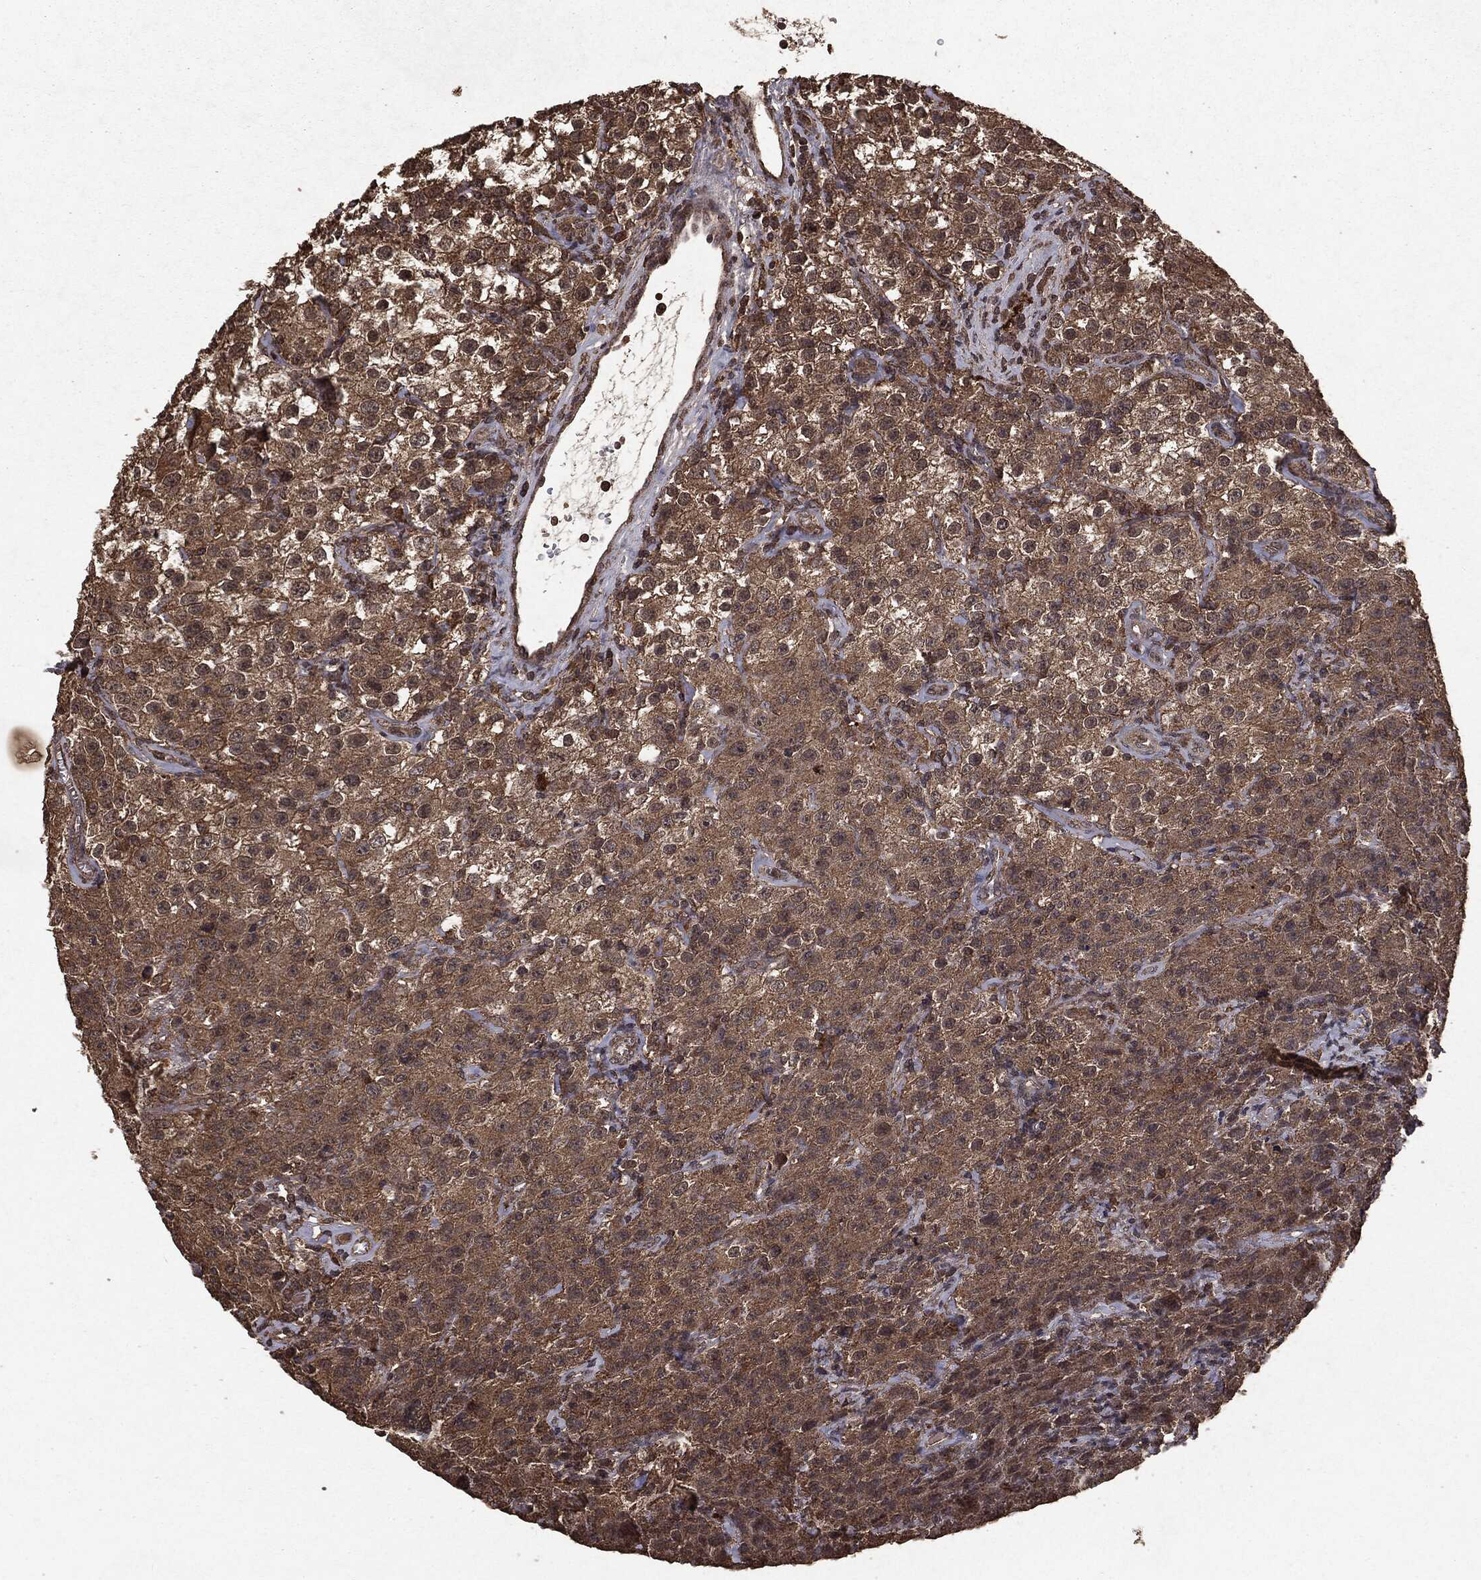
{"staining": {"intensity": "moderate", "quantity": ">75%", "location": "cytoplasmic/membranous"}, "tissue": "testis cancer", "cell_type": "Tumor cells", "image_type": "cancer", "snomed": [{"axis": "morphology", "description": "Seminoma, NOS"}, {"axis": "topography", "description": "Testis"}], "caption": "Testis seminoma stained with a protein marker demonstrates moderate staining in tumor cells.", "gene": "NME1", "patient": {"sex": "male", "age": 52}}